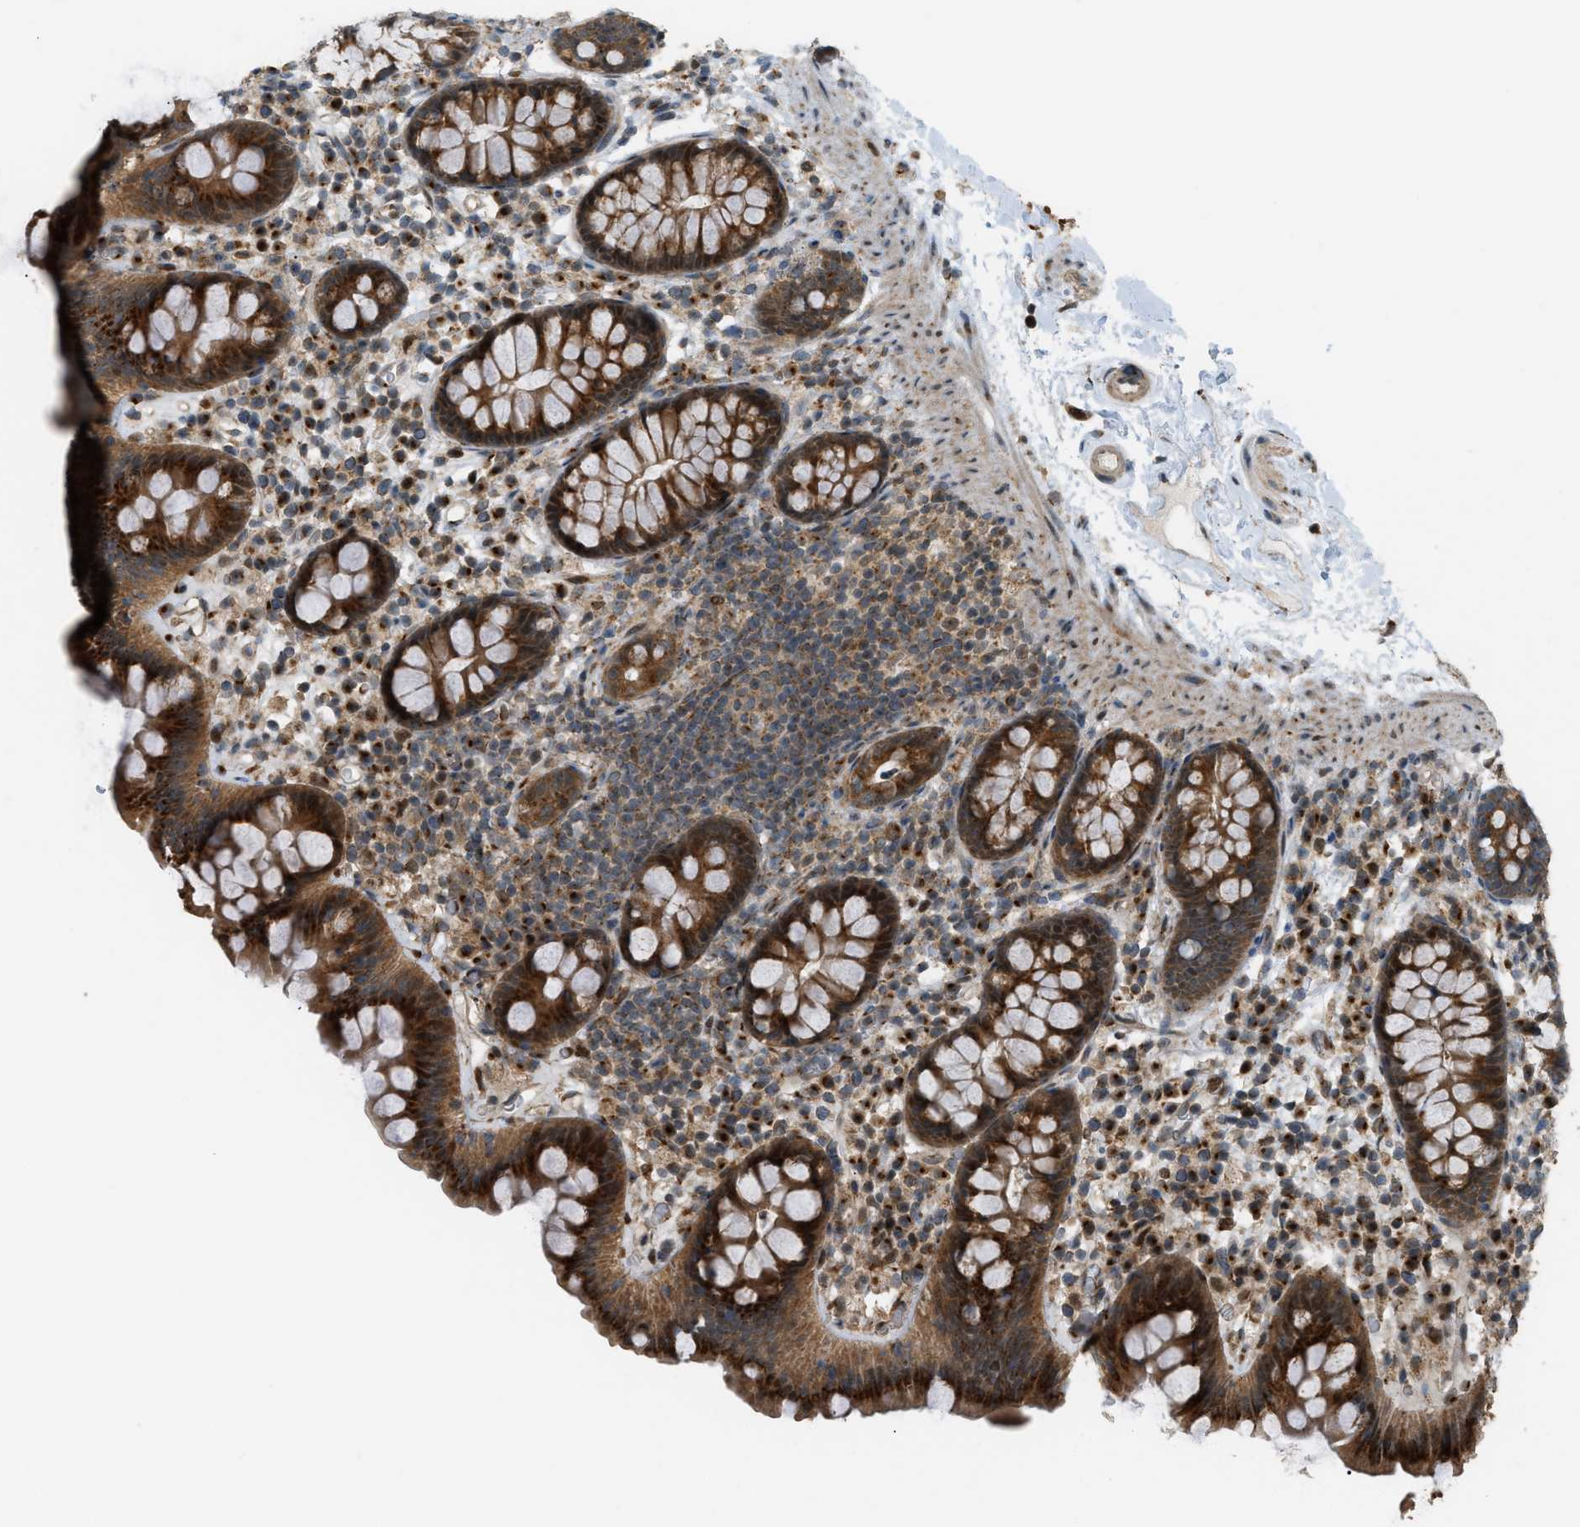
{"staining": {"intensity": "moderate", "quantity": ">75%", "location": "cytoplasmic/membranous,nuclear"}, "tissue": "colon", "cell_type": "Endothelial cells", "image_type": "normal", "snomed": [{"axis": "morphology", "description": "Normal tissue, NOS"}, {"axis": "topography", "description": "Colon"}], "caption": "Protein analysis of unremarkable colon exhibits moderate cytoplasmic/membranous,nuclear expression in approximately >75% of endothelial cells. The protein is shown in brown color, while the nuclei are stained blue.", "gene": "CCDC186", "patient": {"sex": "female", "age": 80}}